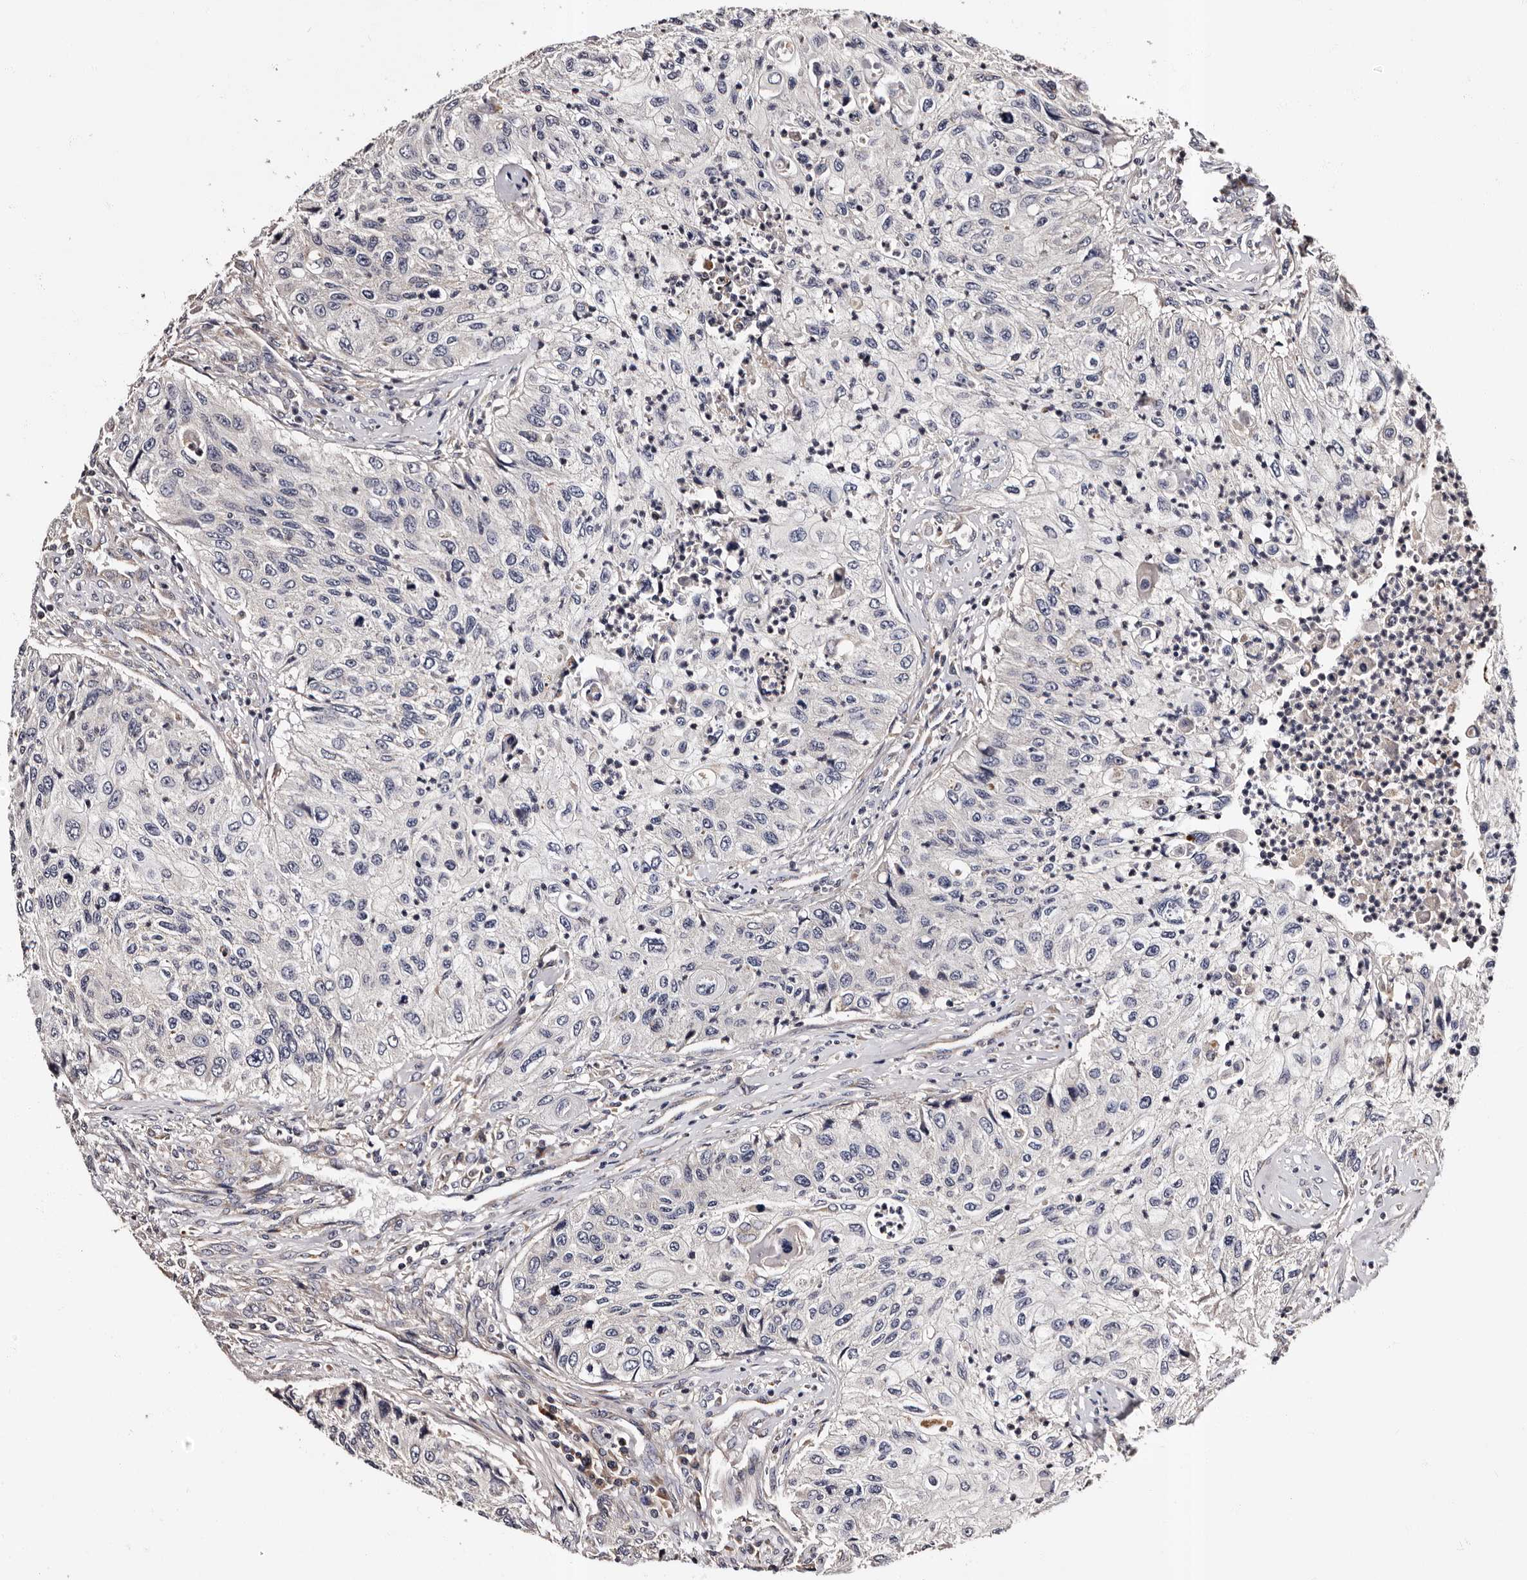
{"staining": {"intensity": "negative", "quantity": "none", "location": "none"}, "tissue": "urothelial cancer", "cell_type": "Tumor cells", "image_type": "cancer", "snomed": [{"axis": "morphology", "description": "Urothelial carcinoma, High grade"}, {"axis": "topography", "description": "Urinary bladder"}], "caption": "Immunohistochemistry of high-grade urothelial carcinoma exhibits no staining in tumor cells. (Immunohistochemistry (ihc), brightfield microscopy, high magnification).", "gene": "ADCK5", "patient": {"sex": "female", "age": 60}}